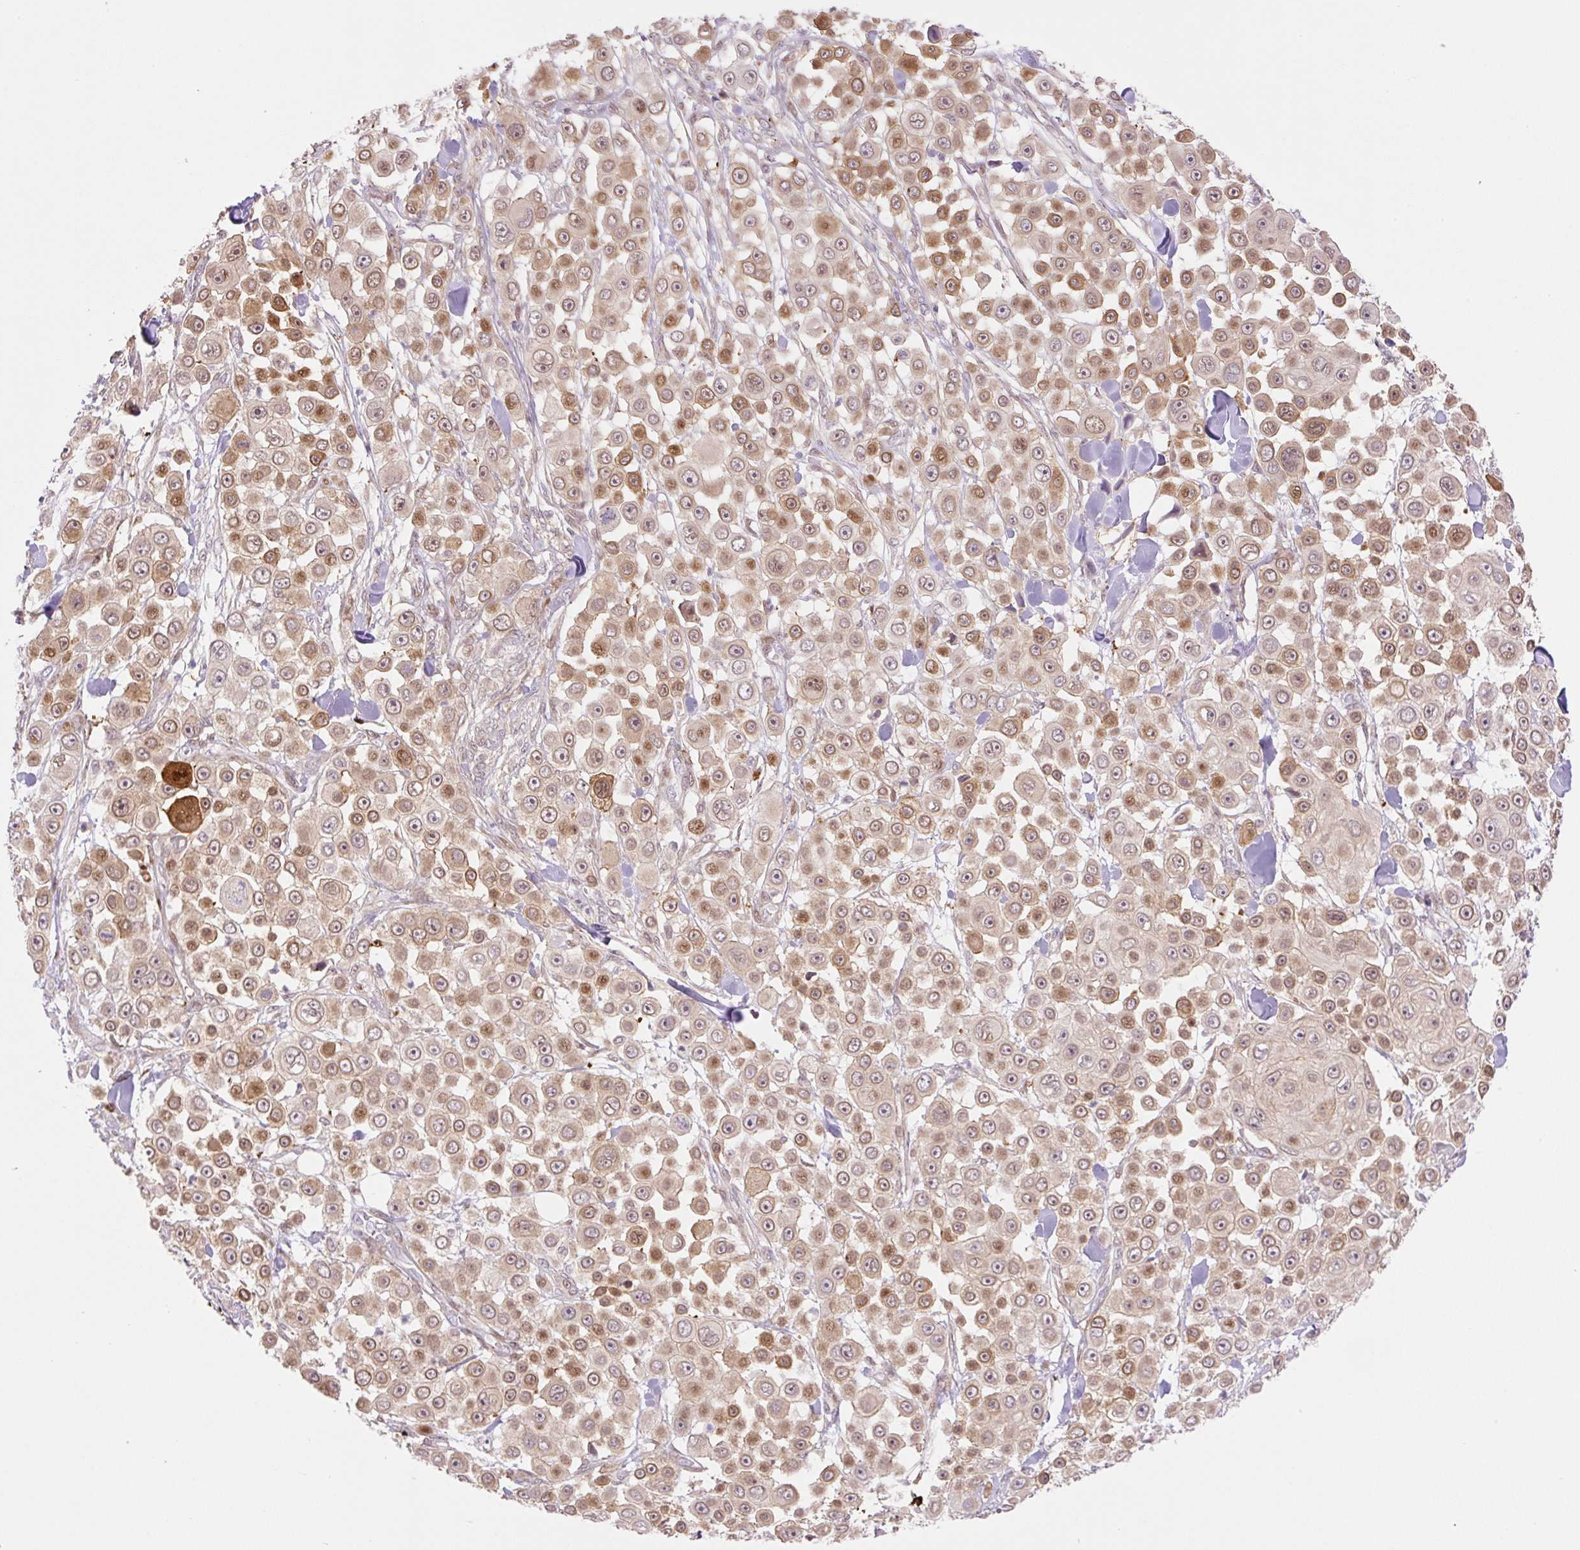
{"staining": {"intensity": "moderate", "quantity": ">75%", "location": "cytoplasmic/membranous,nuclear"}, "tissue": "skin cancer", "cell_type": "Tumor cells", "image_type": "cancer", "snomed": [{"axis": "morphology", "description": "Squamous cell carcinoma, NOS"}, {"axis": "topography", "description": "Skin"}], "caption": "Tumor cells show medium levels of moderate cytoplasmic/membranous and nuclear staining in about >75% of cells in human skin cancer (squamous cell carcinoma).", "gene": "ZFP41", "patient": {"sex": "male", "age": 67}}